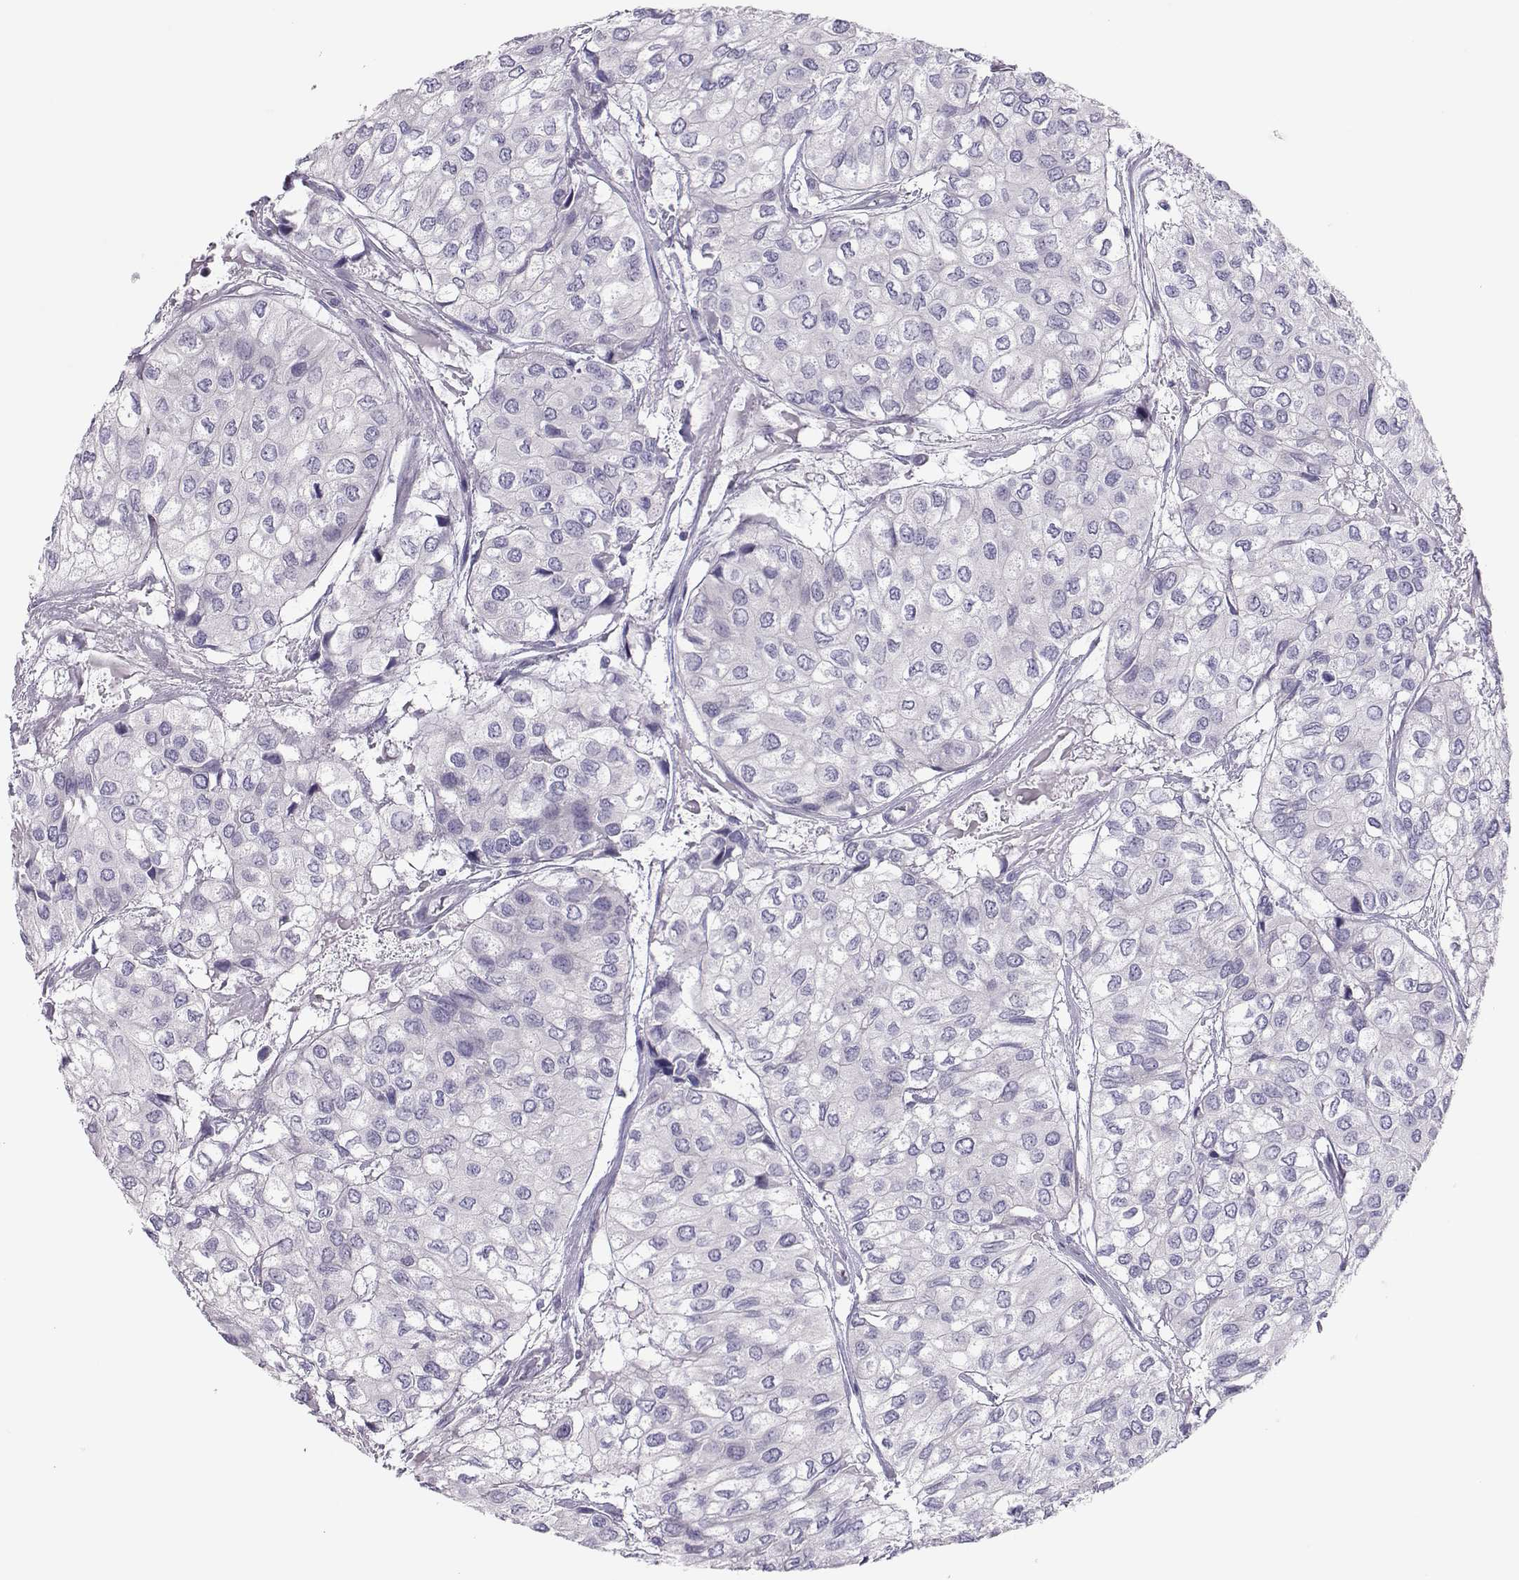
{"staining": {"intensity": "negative", "quantity": "none", "location": "none"}, "tissue": "urothelial cancer", "cell_type": "Tumor cells", "image_type": "cancer", "snomed": [{"axis": "morphology", "description": "Urothelial carcinoma, High grade"}, {"axis": "topography", "description": "Urinary bladder"}], "caption": "Urothelial cancer stained for a protein using IHC exhibits no staining tumor cells.", "gene": "TRPM7", "patient": {"sex": "male", "age": 73}}